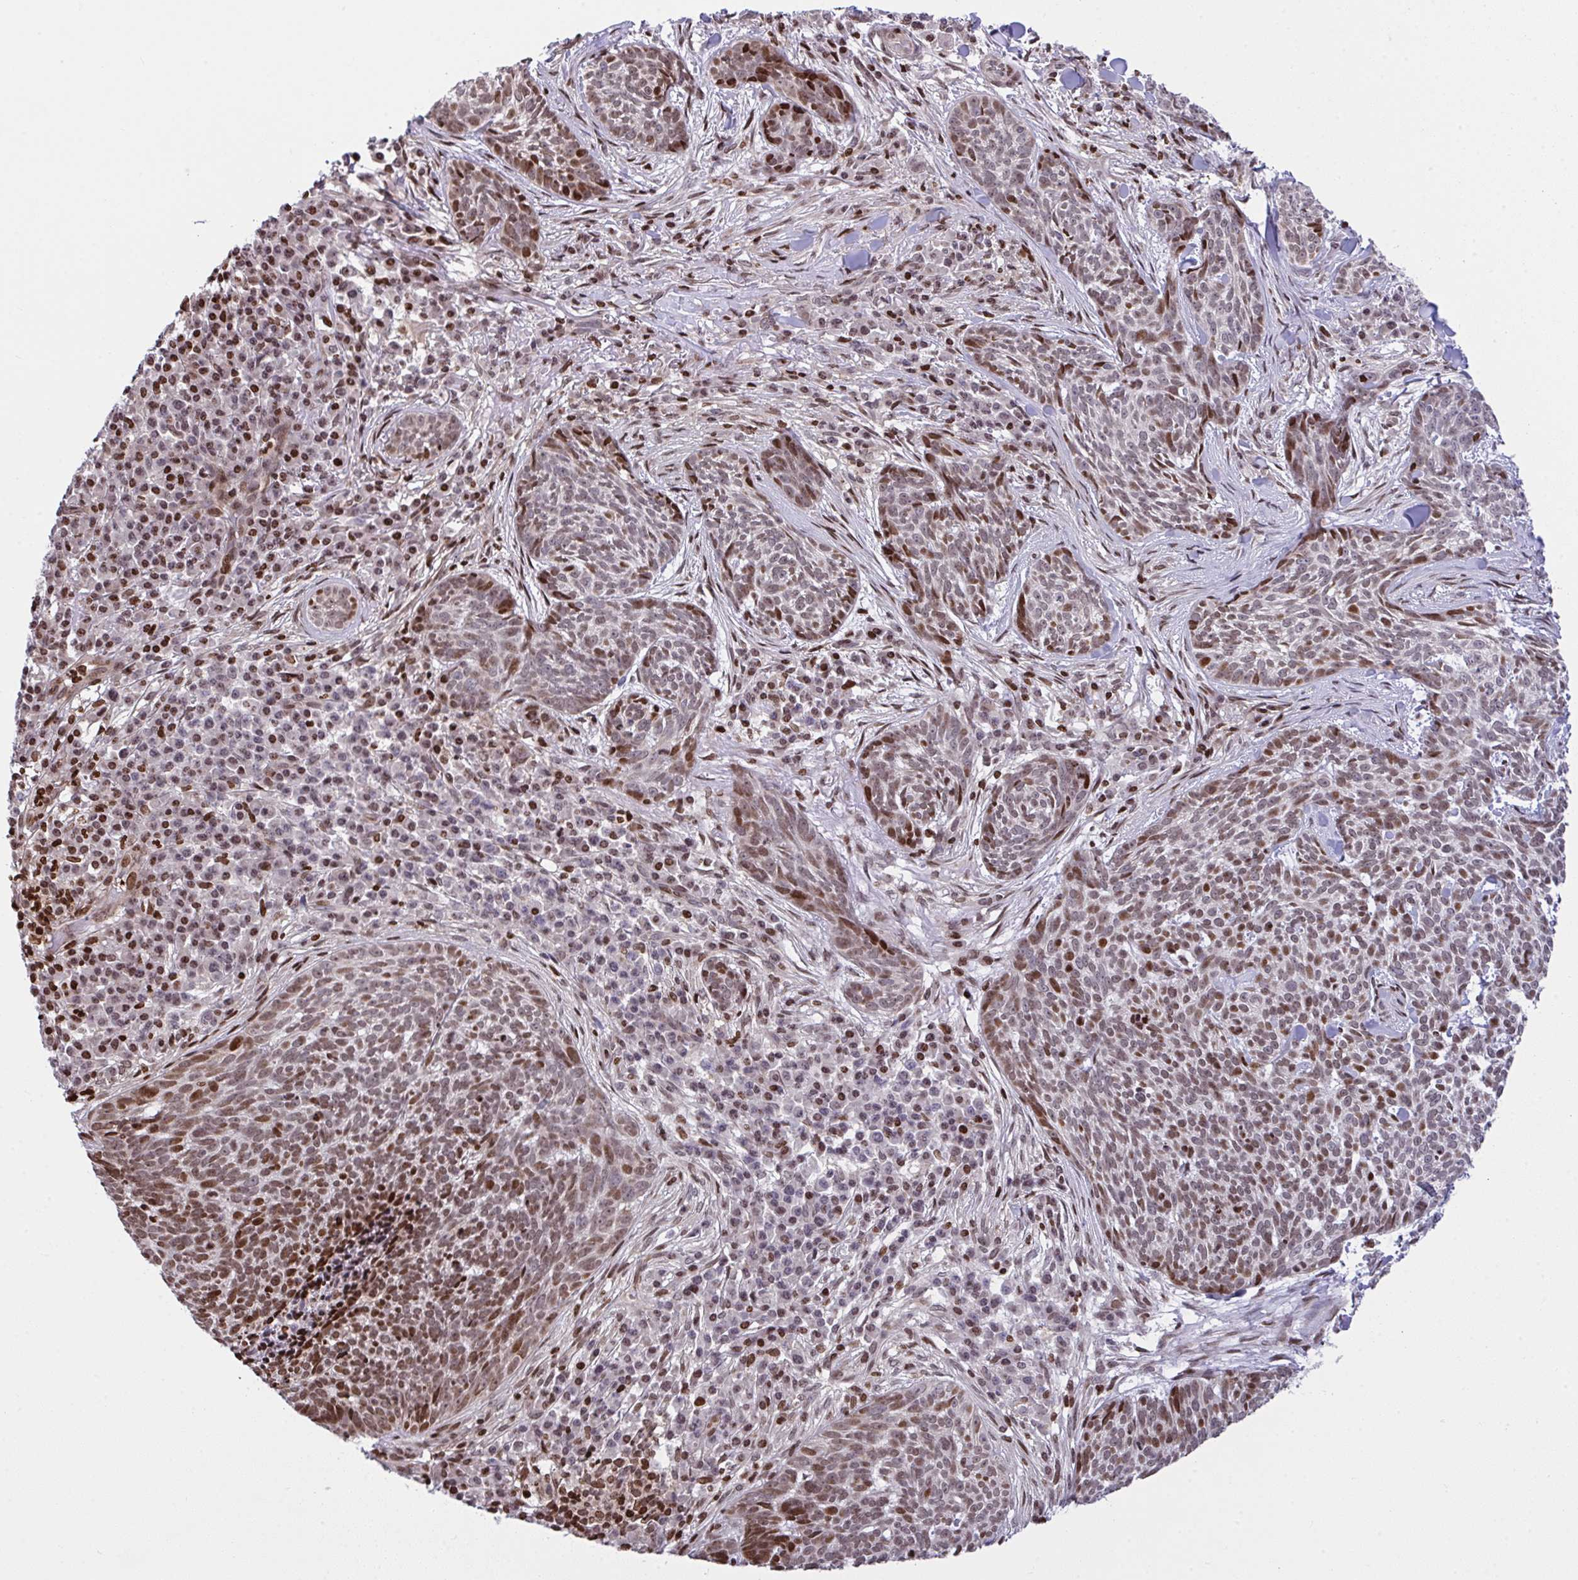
{"staining": {"intensity": "moderate", "quantity": ">75%", "location": "nuclear"}, "tissue": "skin cancer", "cell_type": "Tumor cells", "image_type": "cancer", "snomed": [{"axis": "morphology", "description": "Basal cell carcinoma"}, {"axis": "topography", "description": "Skin"}], "caption": "An IHC micrograph of neoplastic tissue is shown. Protein staining in brown shows moderate nuclear positivity in basal cell carcinoma (skin) within tumor cells.", "gene": "RAPGEF5", "patient": {"sex": "female", "age": 93}}